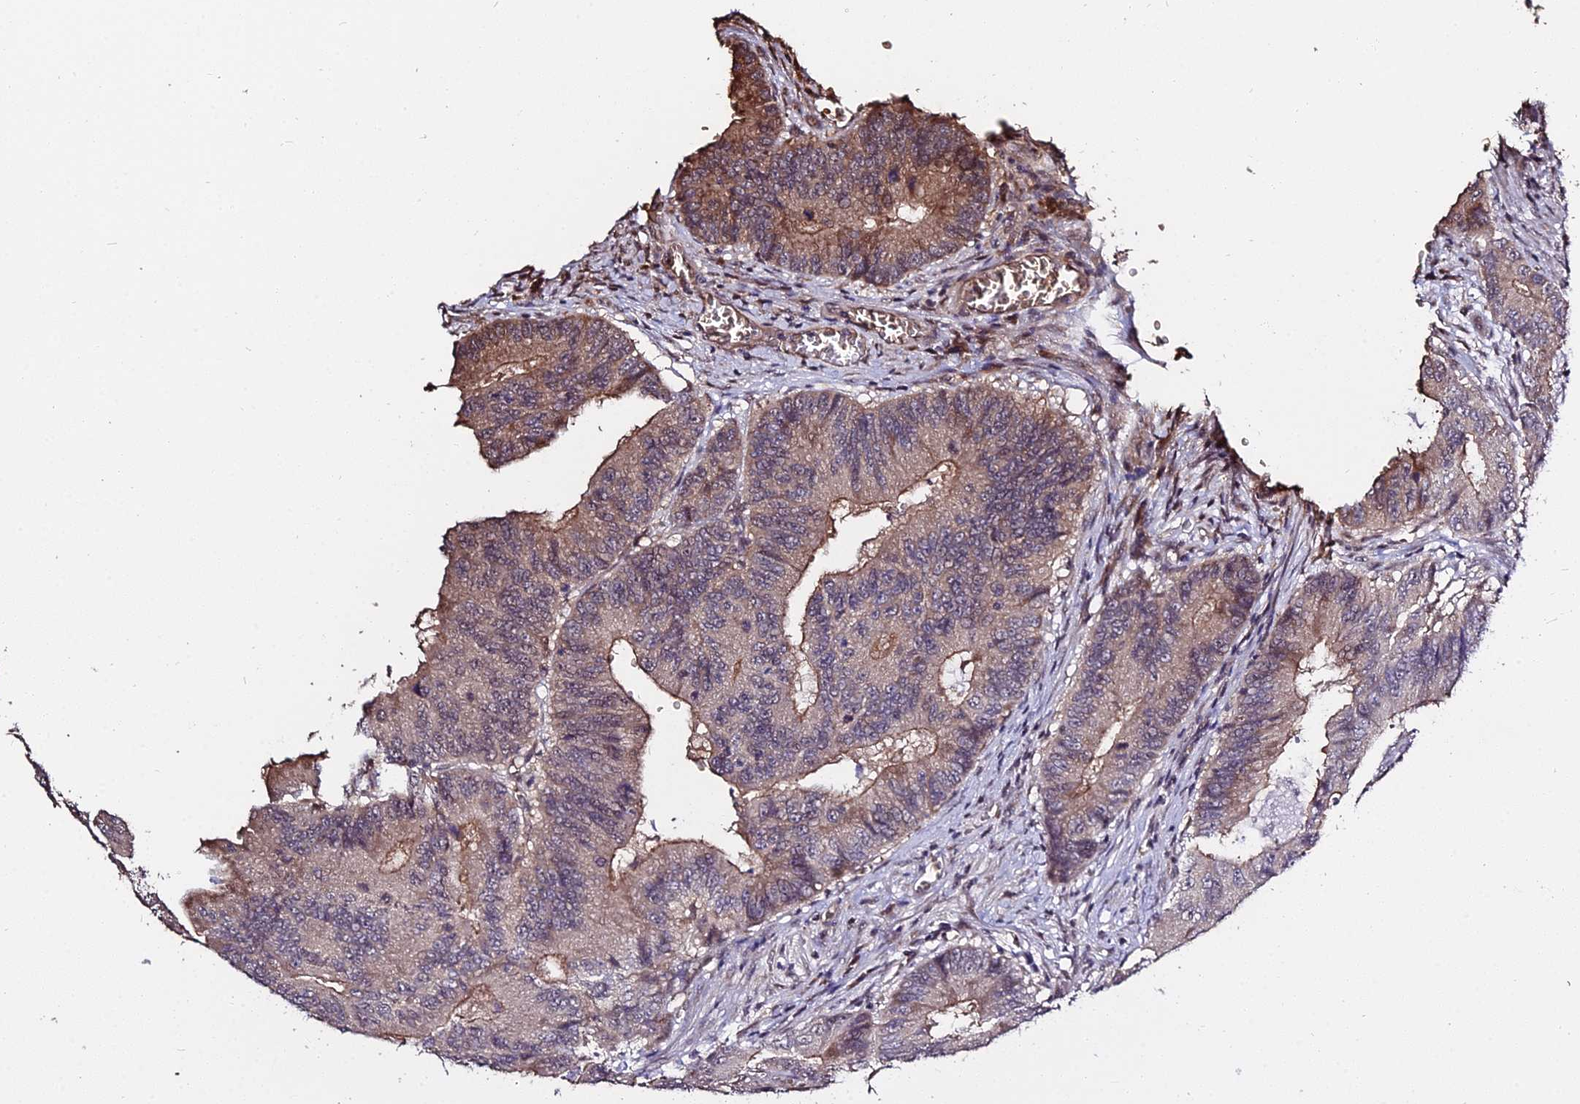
{"staining": {"intensity": "moderate", "quantity": "<25%", "location": "cytoplasmic/membranous"}, "tissue": "colorectal cancer", "cell_type": "Tumor cells", "image_type": "cancer", "snomed": [{"axis": "morphology", "description": "Adenocarcinoma, NOS"}, {"axis": "topography", "description": "Colon"}], "caption": "Protein staining of colorectal adenocarcinoma tissue displays moderate cytoplasmic/membranous staining in approximately <25% of tumor cells.", "gene": "ZDBF2", "patient": {"sex": "male", "age": 85}}